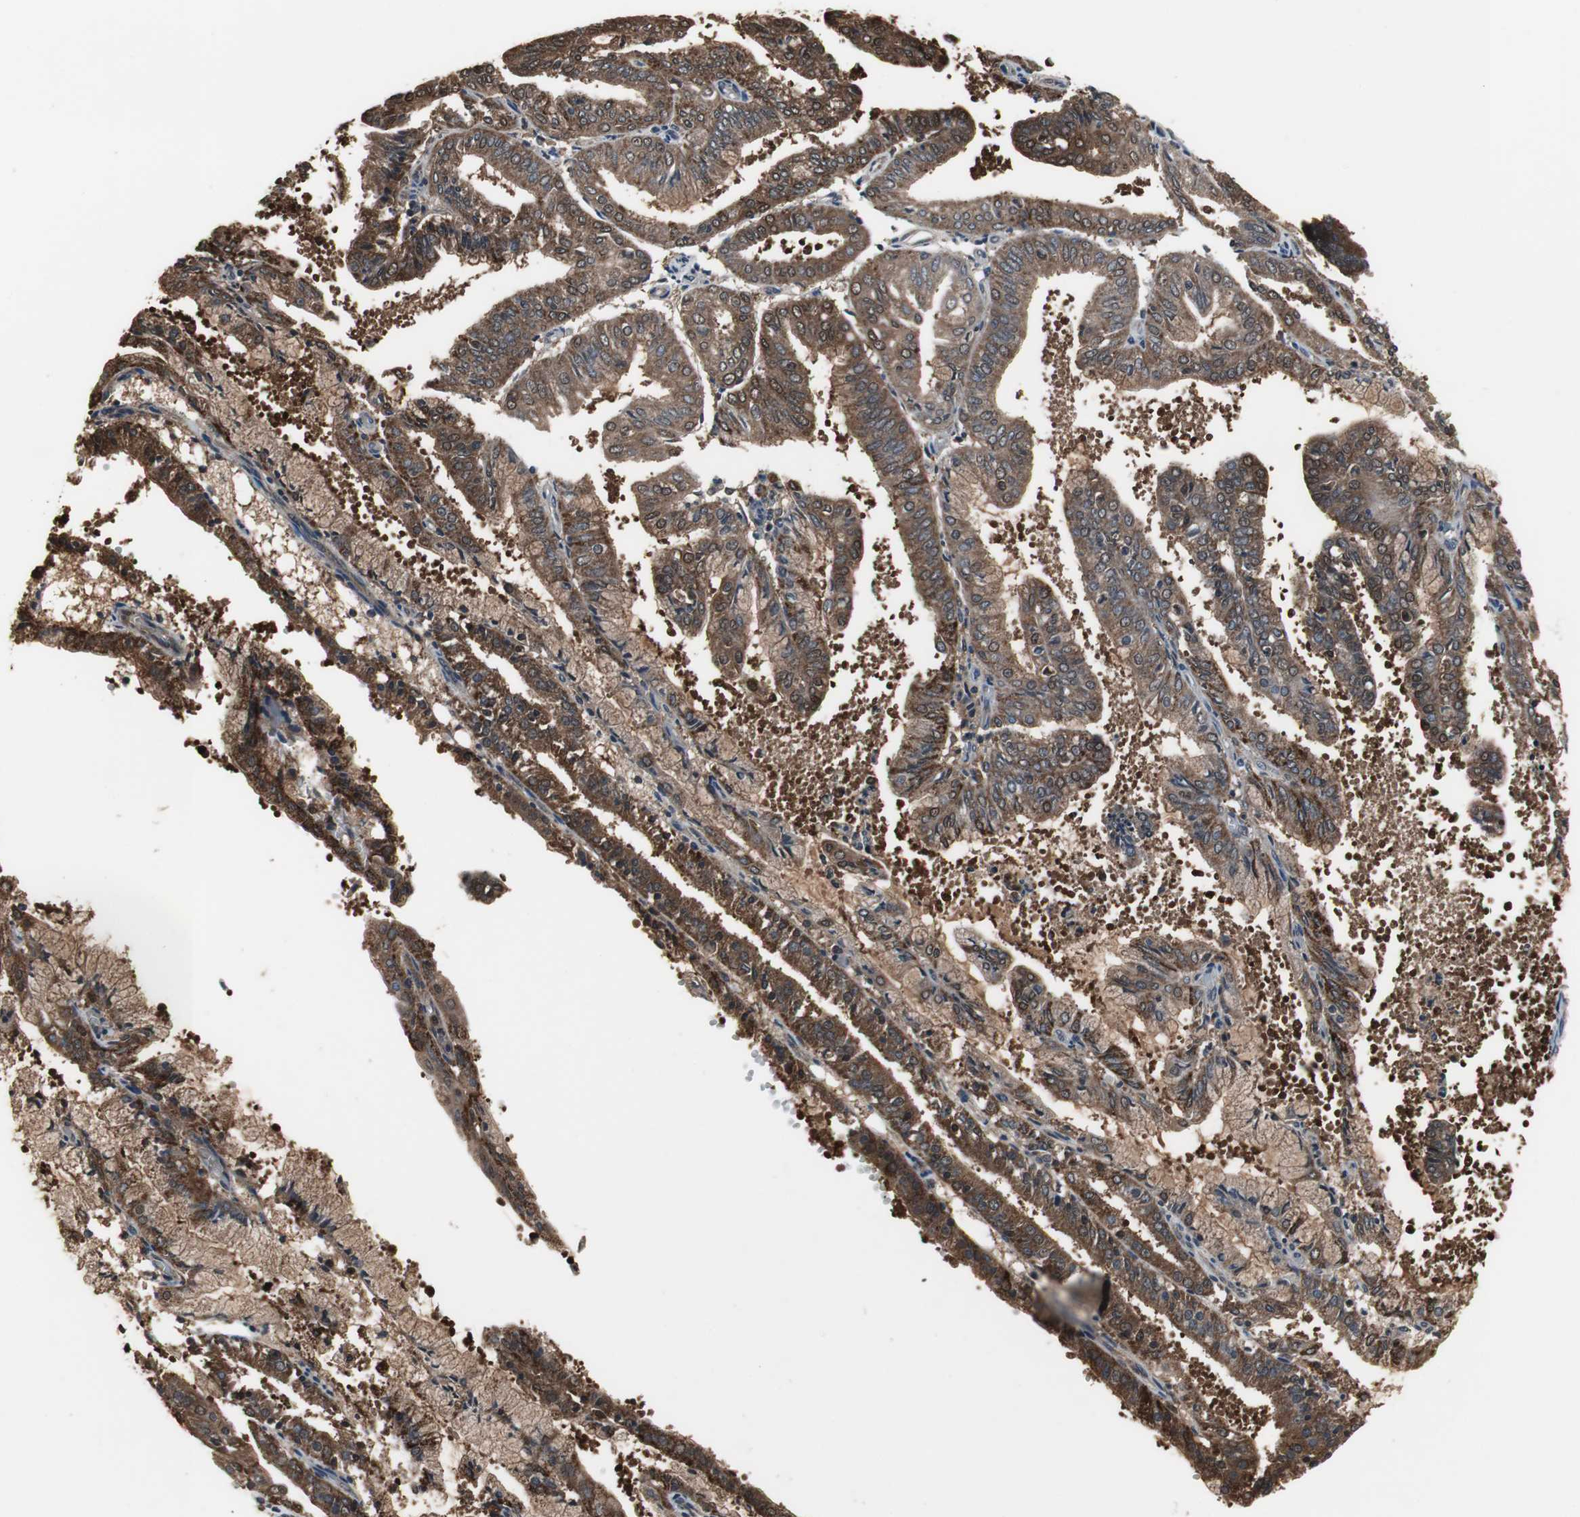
{"staining": {"intensity": "strong", "quantity": ">75%", "location": "cytoplasmic/membranous"}, "tissue": "endometrial cancer", "cell_type": "Tumor cells", "image_type": "cancer", "snomed": [{"axis": "morphology", "description": "Adenocarcinoma, NOS"}, {"axis": "topography", "description": "Endometrium"}], "caption": "DAB immunohistochemical staining of endometrial adenocarcinoma demonstrates strong cytoplasmic/membranous protein positivity in approximately >75% of tumor cells.", "gene": "ZSCAN22", "patient": {"sex": "female", "age": 63}}